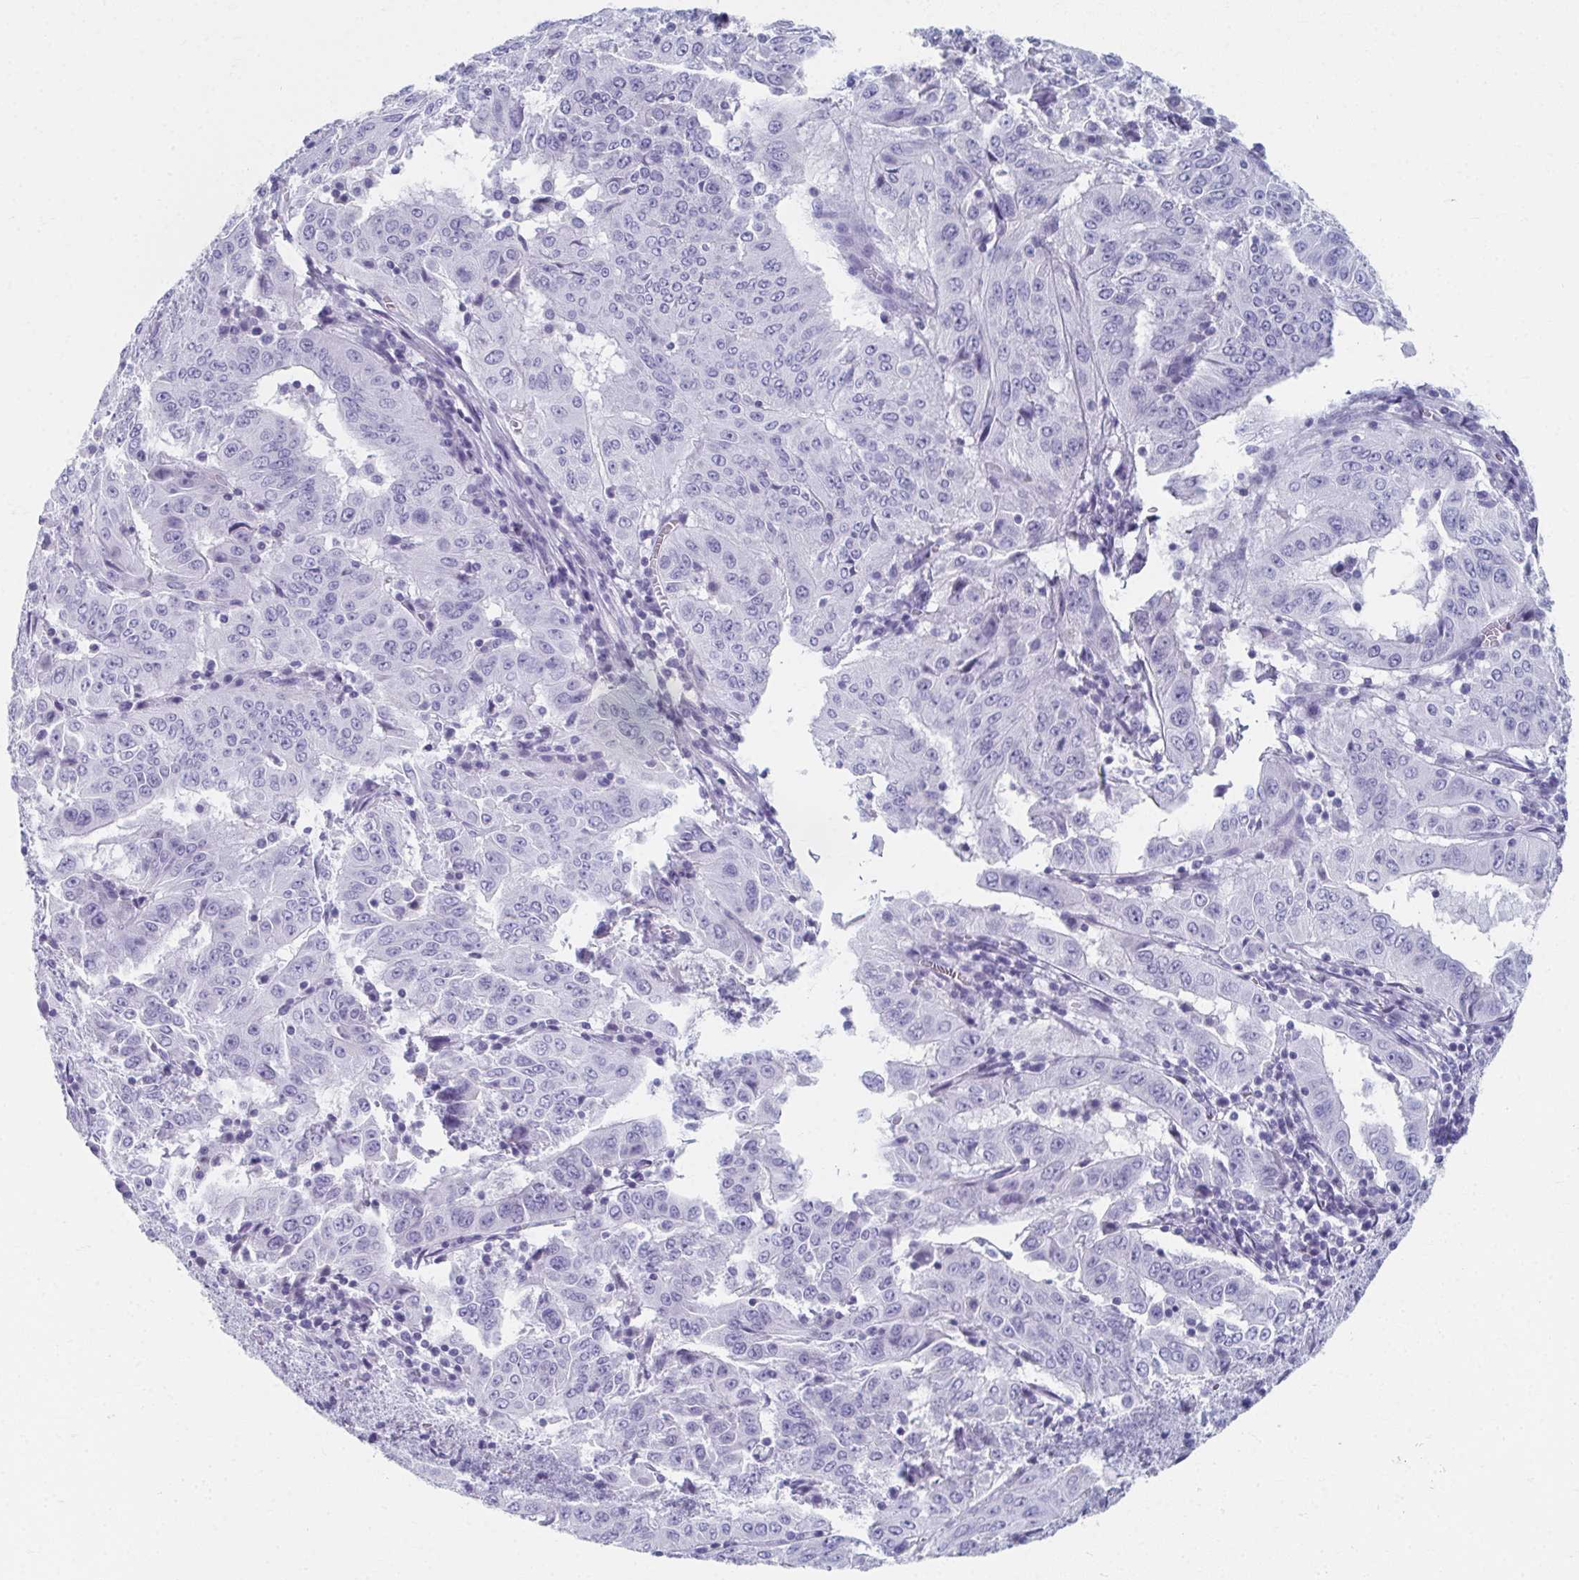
{"staining": {"intensity": "negative", "quantity": "none", "location": "none"}, "tissue": "pancreatic cancer", "cell_type": "Tumor cells", "image_type": "cancer", "snomed": [{"axis": "morphology", "description": "Adenocarcinoma, NOS"}, {"axis": "topography", "description": "Pancreas"}], "caption": "Pancreatic cancer (adenocarcinoma) was stained to show a protein in brown. There is no significant positivity in tumor cells.", "gene": "GHRL", "patient": {"sex": "male", "age": 63}}